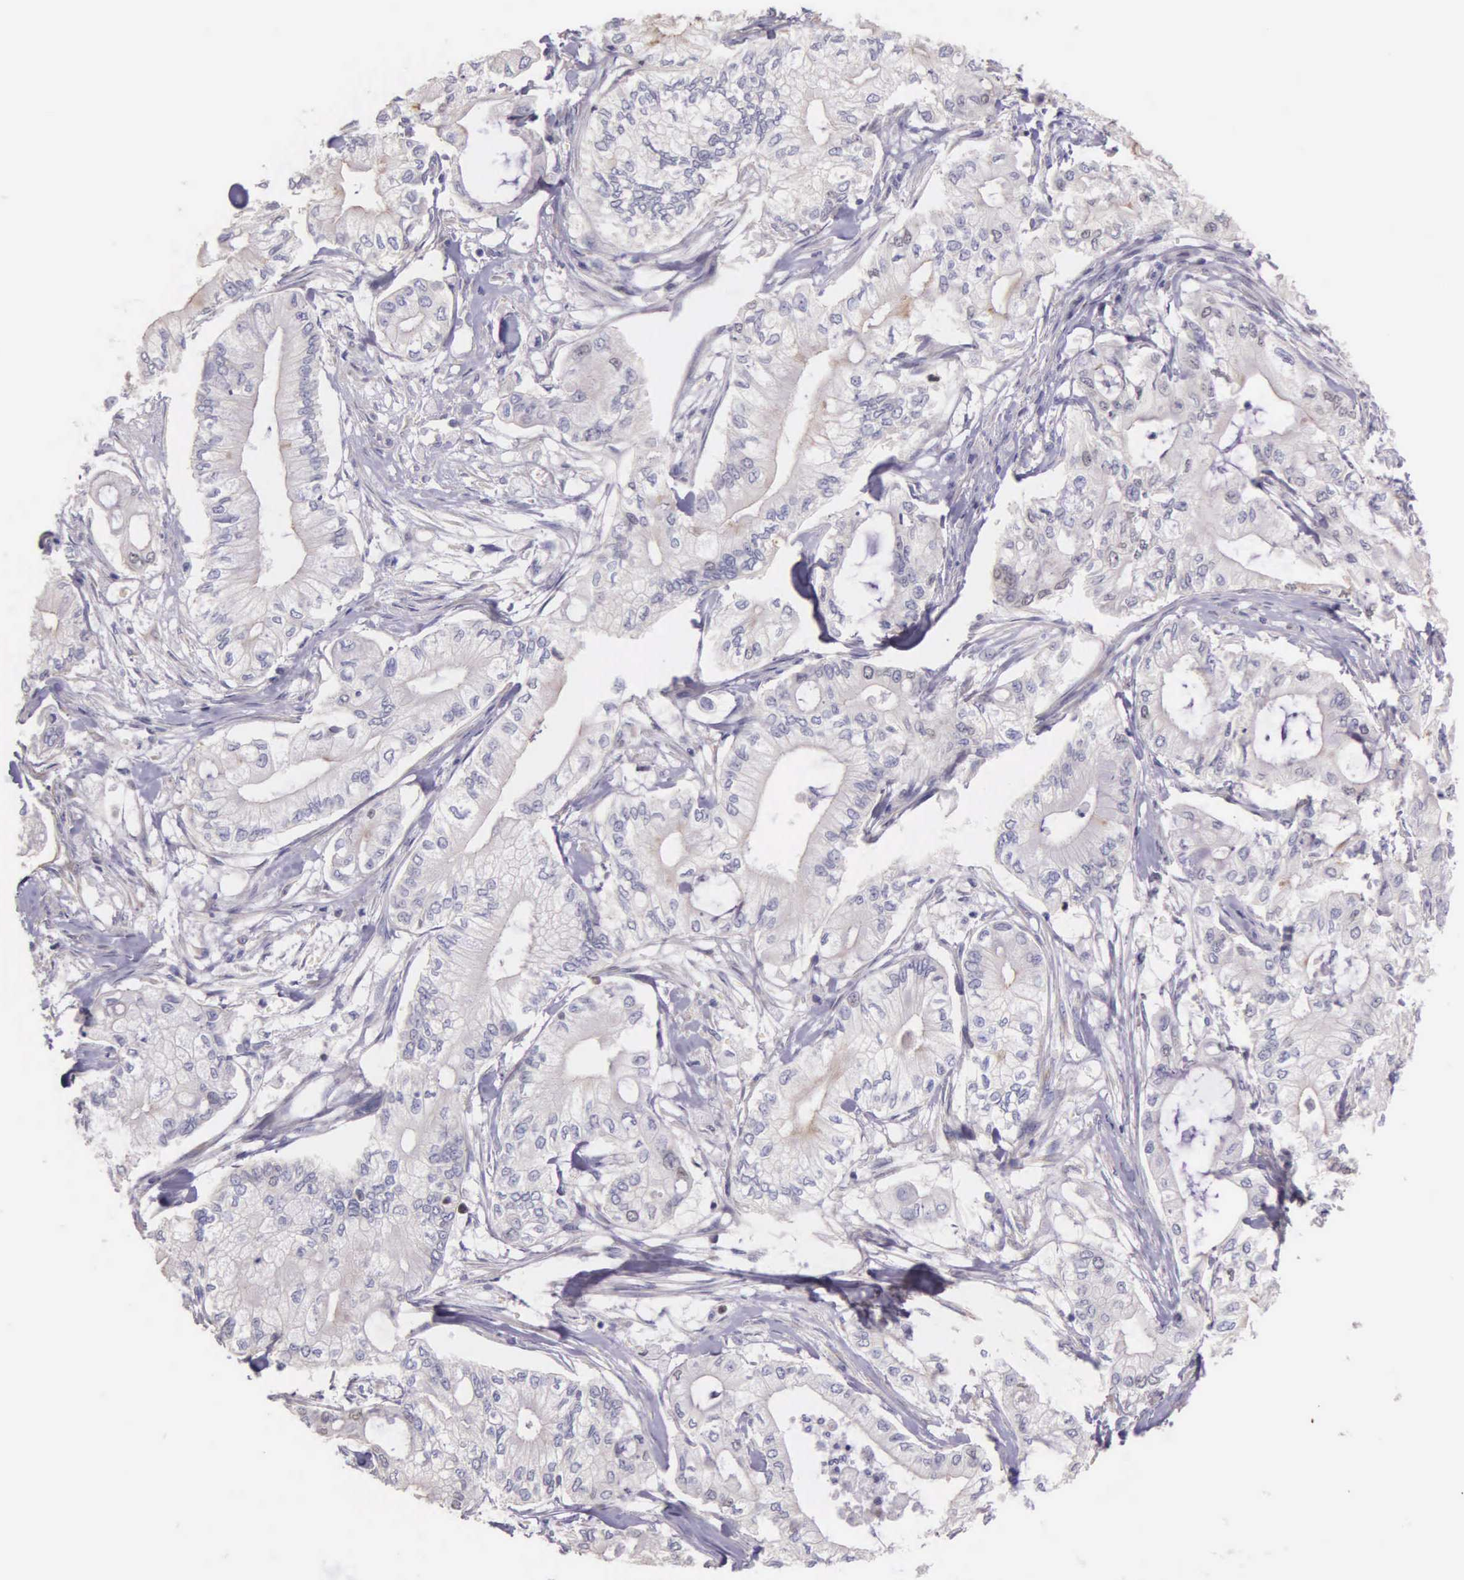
{"staining": {"intensity": "negative", "quantity": "none", "location": "none"}, "tissue": "pancreatic cancer", "cell_type": "Tumor cells", "image_type": "cancer", "snomed": [{"axis": "morphology", "description": "Adenocarcinoma, NOS"}, {"axis": "topography", "description": "Pancreas"}], "caption": "An immunohistochemistry (IHC) image of pancreatic cancer (adenocarcinoma) is shown. There is no staining in tumor cells of pancreatic cancer (adenocarcinoma).", "gene": "MCM5", "patient": {"sex": "male", "age": 79}}